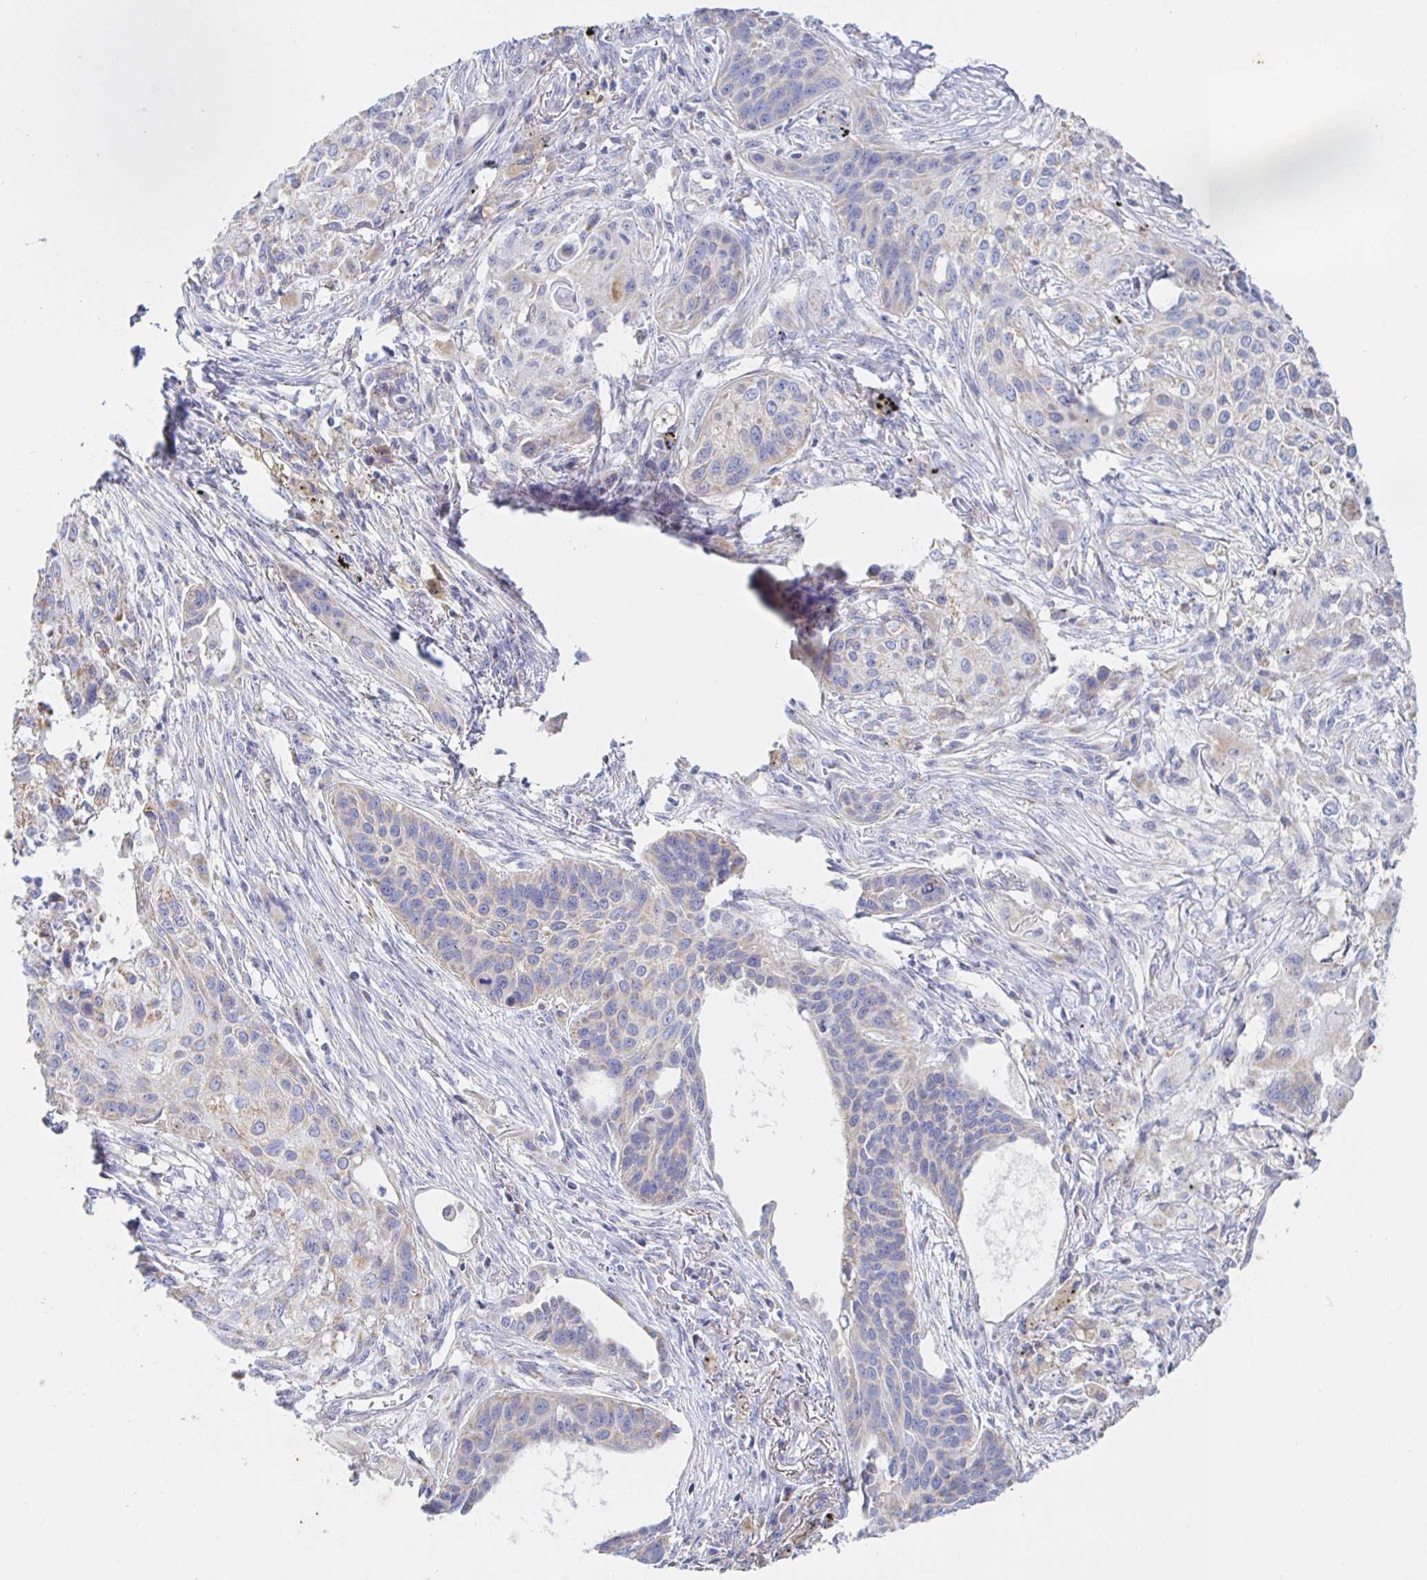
{"staining": {"intensity": "weak", "quantity": "<25%", "location": "cytoplasmic/membranous"}, "tissue": "lung cancer", "cell_type": "Tumor cells", "image_type": "cancer", "snomed": [{"axis": "morphology", "description": "Squamous cell carcinoma, NOS"}, {"axis": "topography", "description": "Lung"}], "caption": "Human lung cancer stained for a protein using immunohistochemistry demonstrates no expression in tumor cells.", "gene": "SYNGR4", "patient": {"sex": "male", "age": 71}}